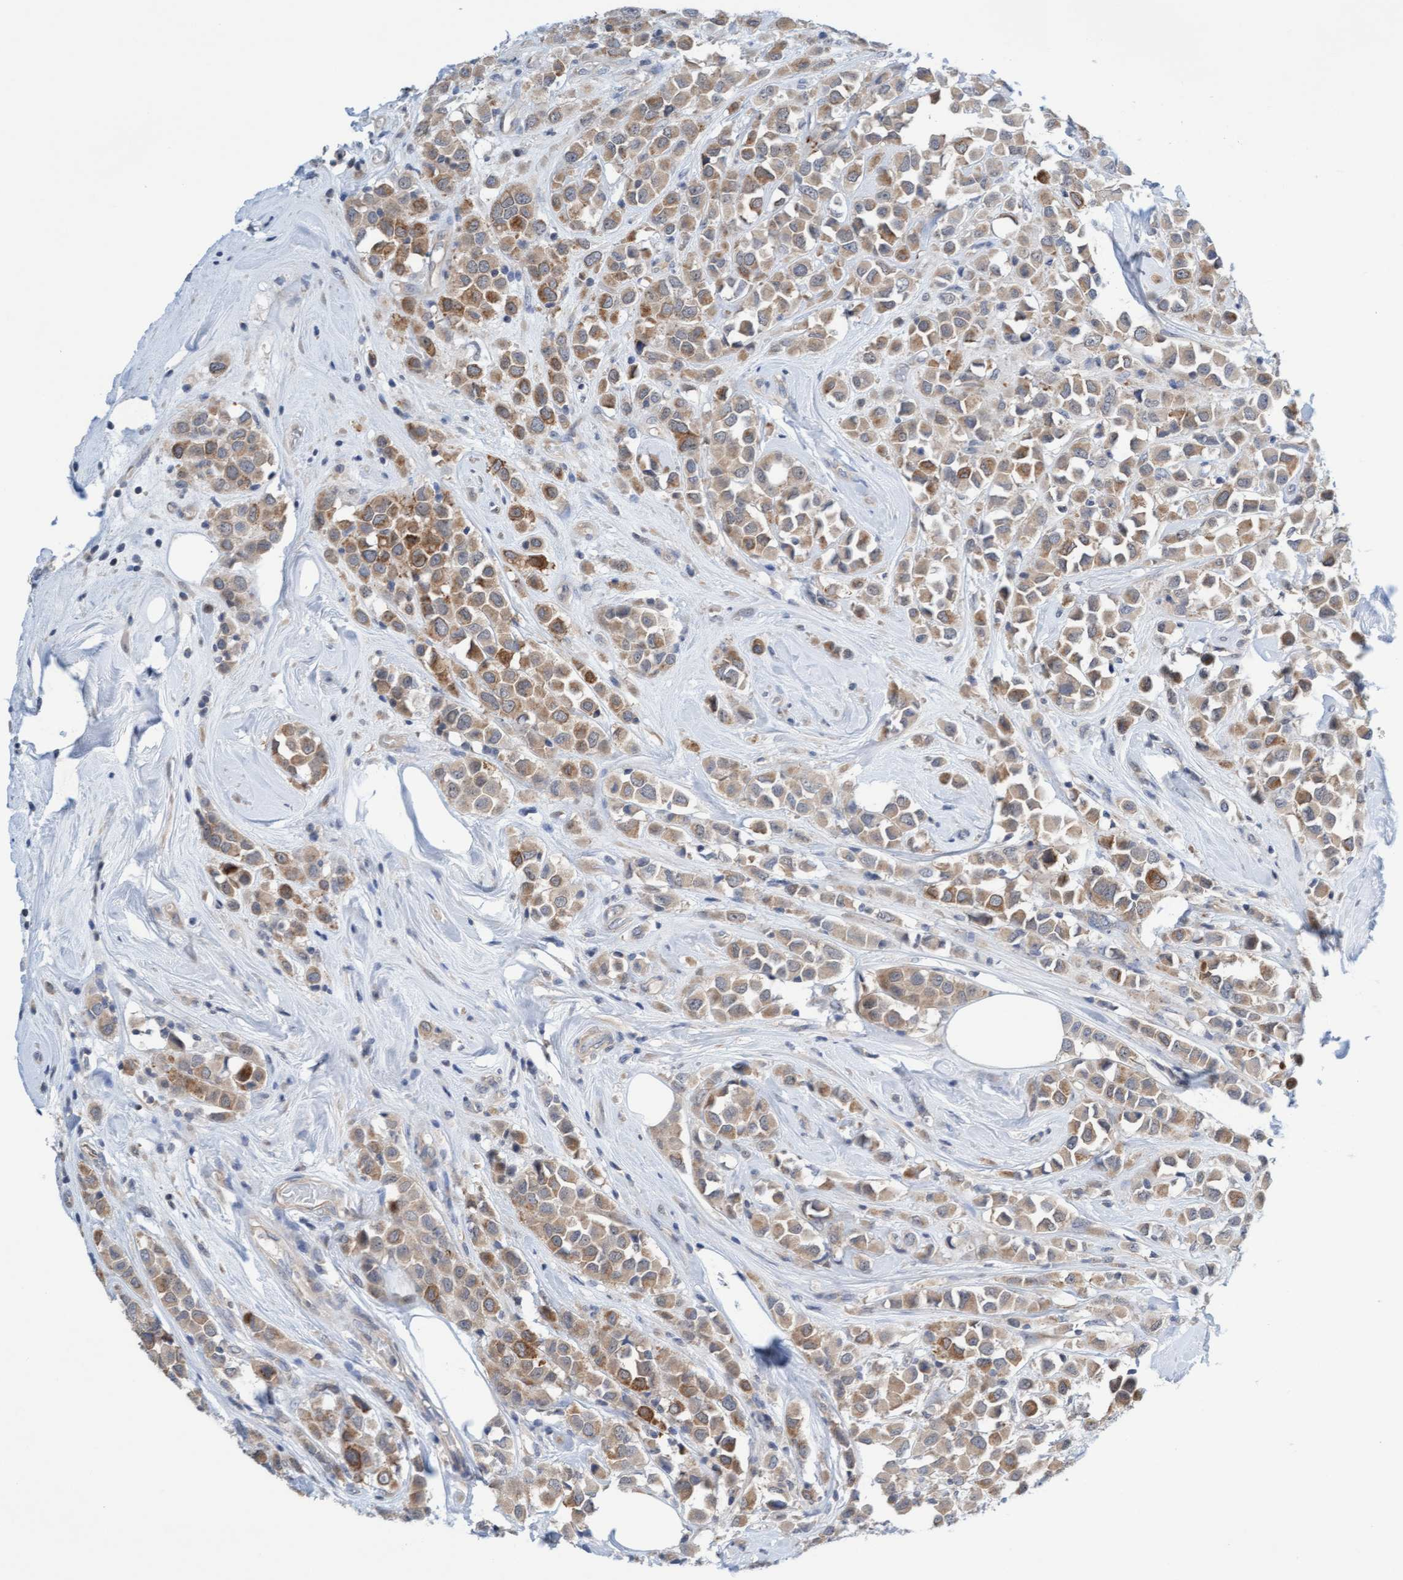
{"staining": {"intensity": "moderate", "quantity": ">75%", "location": "cytoplasmic/membranous"}, "tissue": "breast cancer", "cell_type": "Tumor cells", "image_type": "cancer", "snomed": [{"axis": "morphology", "description": "Duct carcinoma"}, {"axis": "topography", "description": "Breast"}], "caption": "Approximately >75% of tumor cells in human breast cancer display moderate cytoplasmic/membranous protein positivity as visualized by brown immunohistochemical staining.", "gene": "AMZ2", "patient": {"sex": "female", "age": 61}}